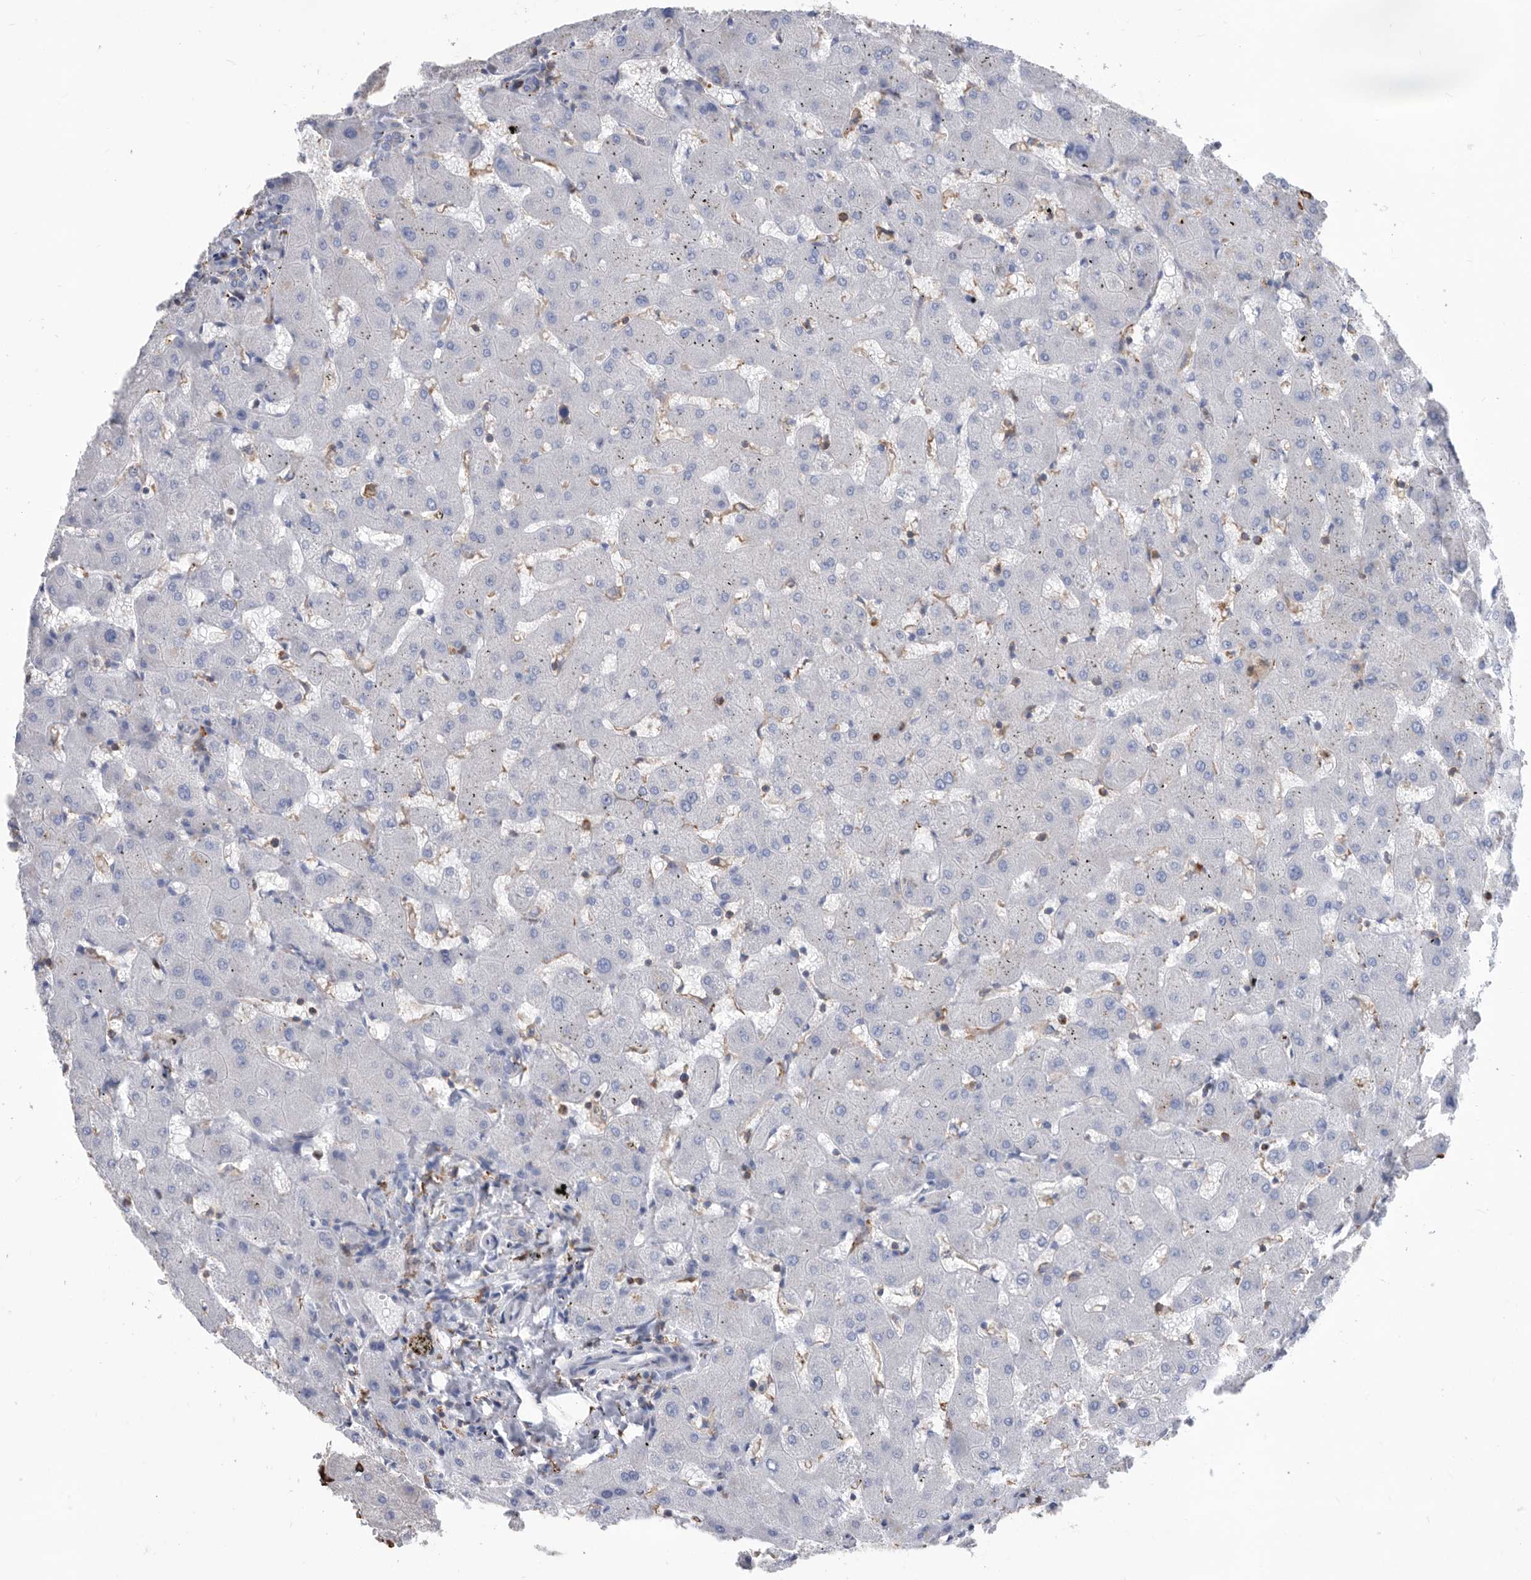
{"staining": {"intensity": "negative", "quantity": "none", "location": "none"}, "tissue": "liver", "cell_type": "Cholangiocytes", "image_type": "normal", "snomed": [{"axis": "morphology", "description": "Normal tissue, NOS"}, {"axis": "topography", "description": "Liver"}], "caption": "Cholangiocytes are negative for protein expression in benign human liver. The staining is performed using DAB brown chromogen with nuclei counter-stained in using hematoxylin.", "gene": "MS4A4A", "patient": {"sex": "female", "age": 63}}